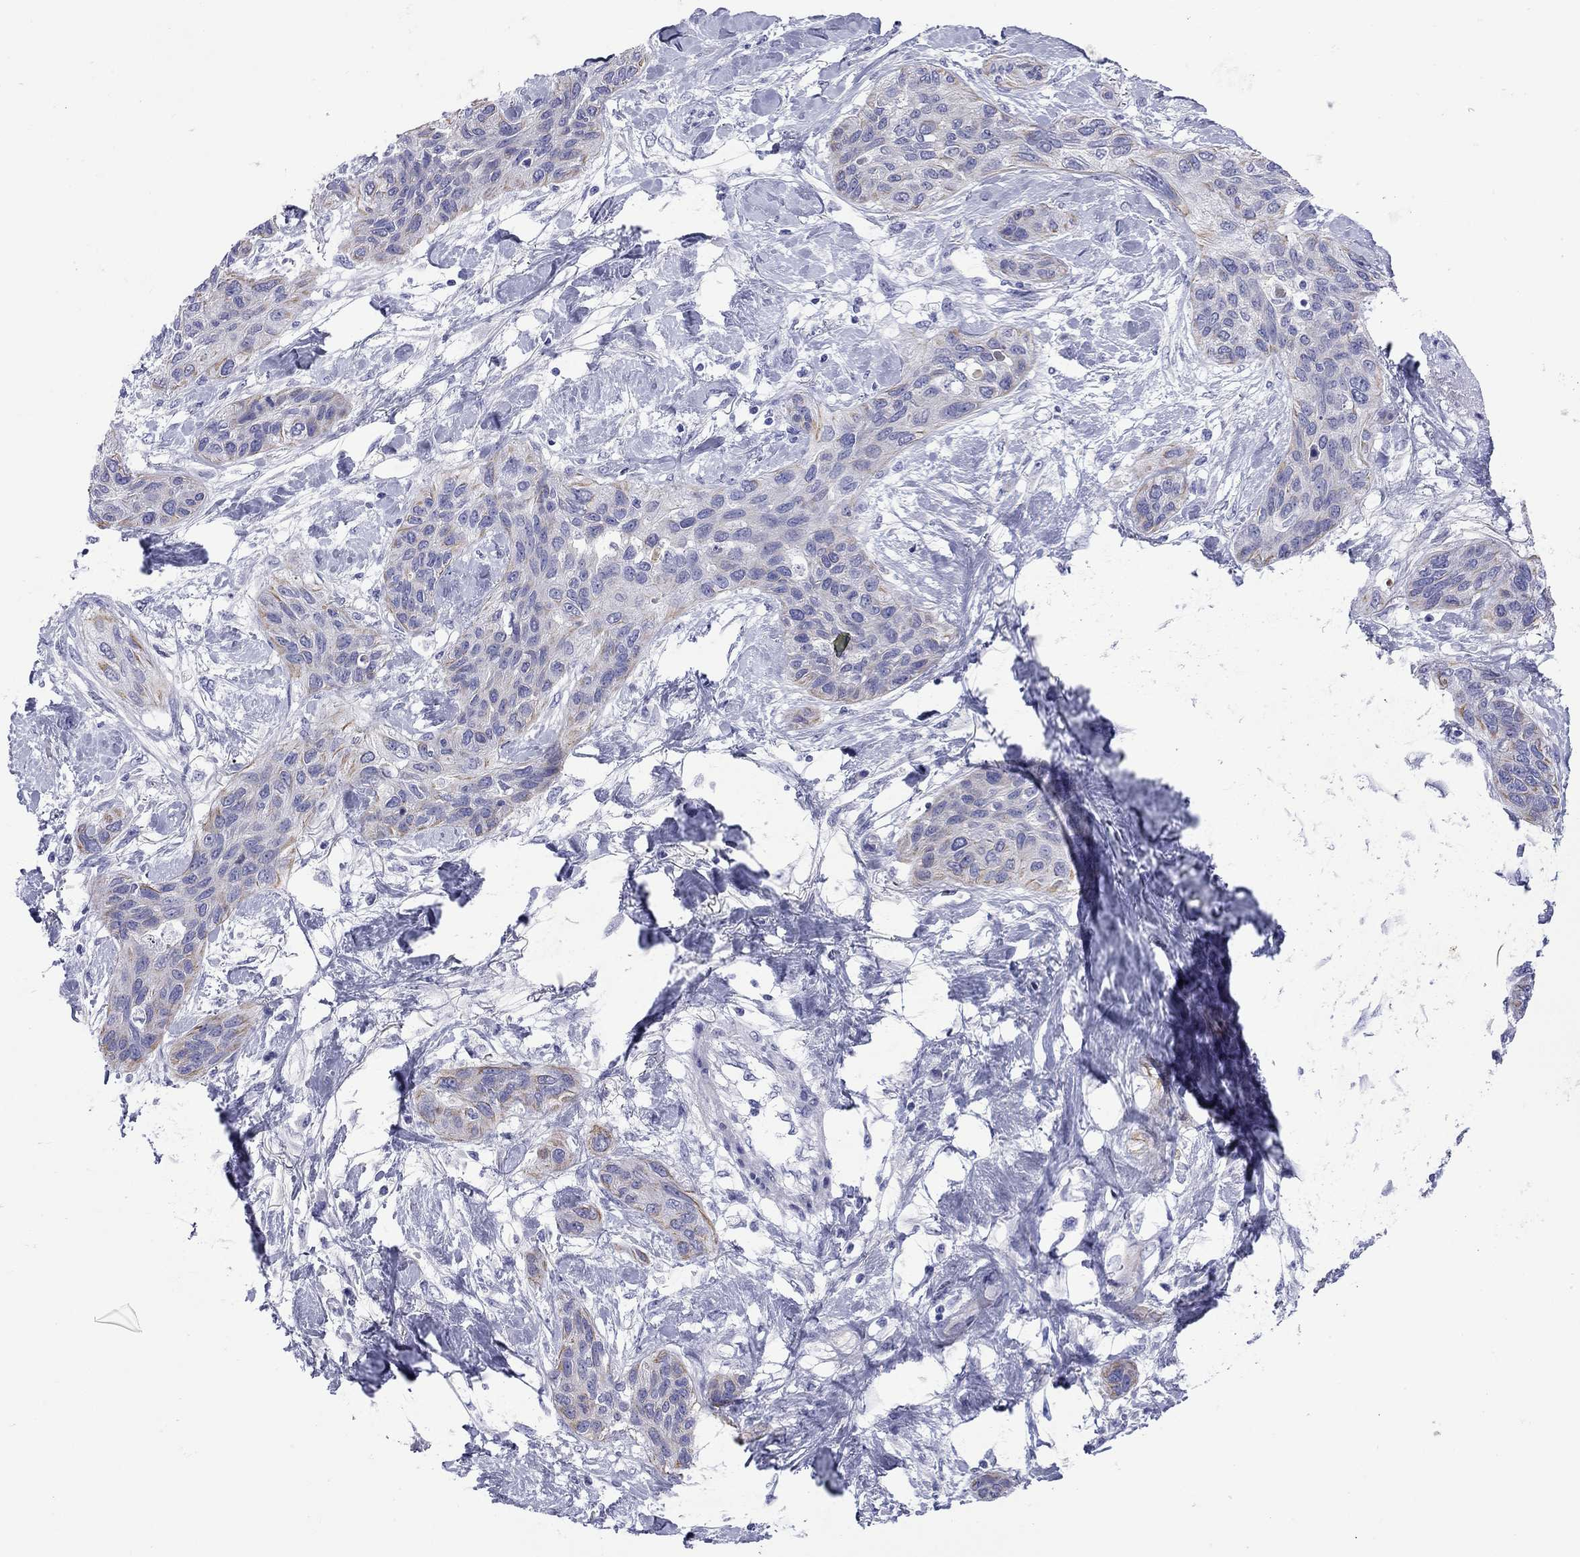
{"staining": {"intensity": "weak", "quantity": "25%-75%", "location": "cytoplasmic/membranous"}, "tissue": "lung cancer", "cell_type": "Tumor cells", "image_type": "cancer", "snomed": [{"axis": "morphology", "description": "Squamous cell carcinoma, NOS"}, {"axis": "topography", "description": "Lung"}], "caption": "Immunohistochemical staining of lung cancer demonstrates low levels of weak cytoplasmic/membranous positivity in about 25%-75% of tumor cells. The staining is performed using DAB brown chromogen to label protein expression. The nuclei are counter-stained blue using hematoxylin.", "gene": "CMYA5", "patient": {"sex": "female", "age": 70}}